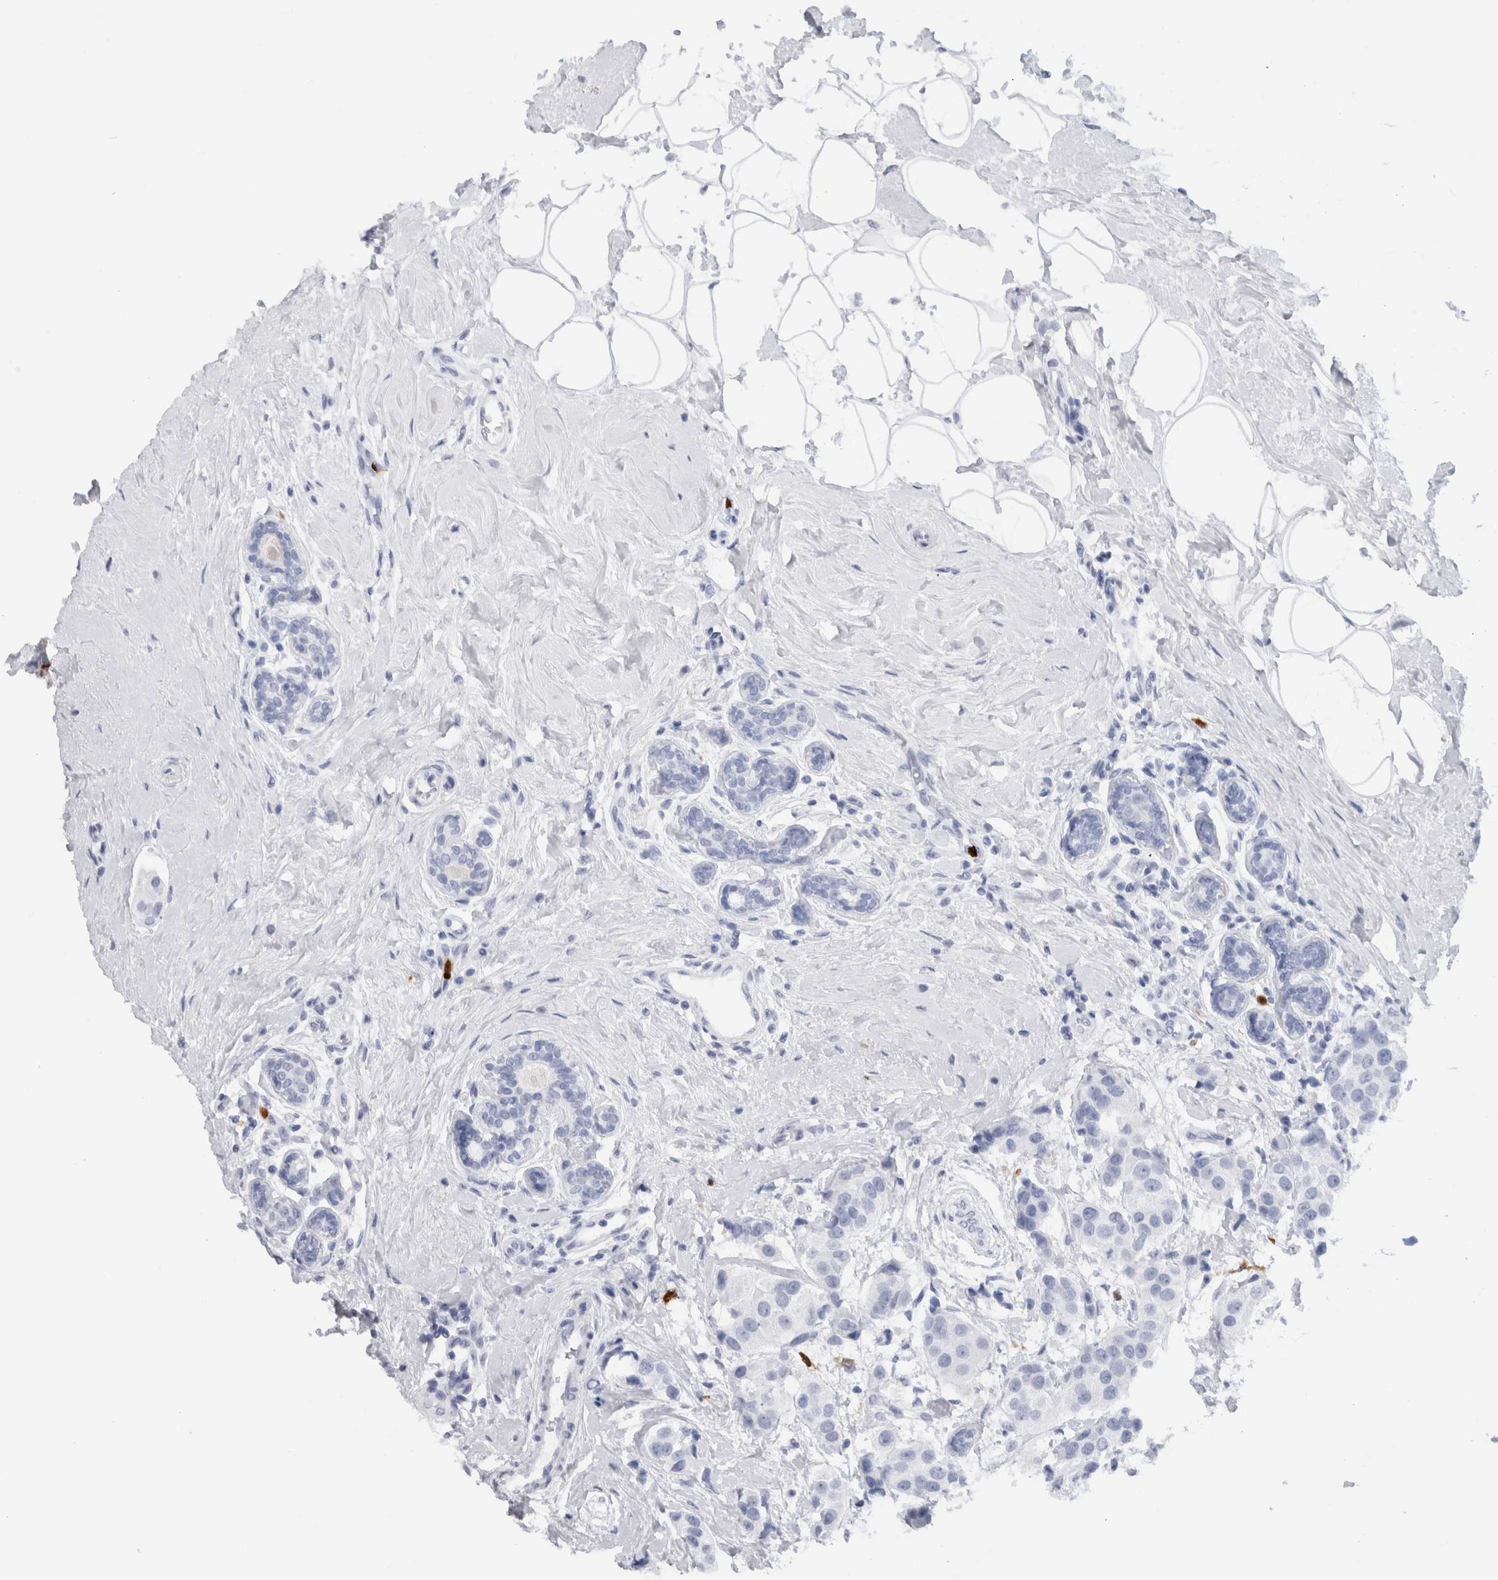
{"staining": {"intensity": "negative", "quantity": "none", "location": "none"}, "tissue": "breast cancer", "cell_type": "Tumor cells", "image_type": "cancer", "snomed": [{"axis": "morphology", "description": "Normal tissue, NOS"}, {"axis": "morphology", "description": "Duct carcinoma"}, {"axis": "topography", "description": "Breast"}], "caption": "Breast cancer (infiltrating ductal carcinoma) stained for a protein using IHC shows no staining tumor cells.", "gene": "S100A8", "patient": {"sex": "female", "age": 39}}